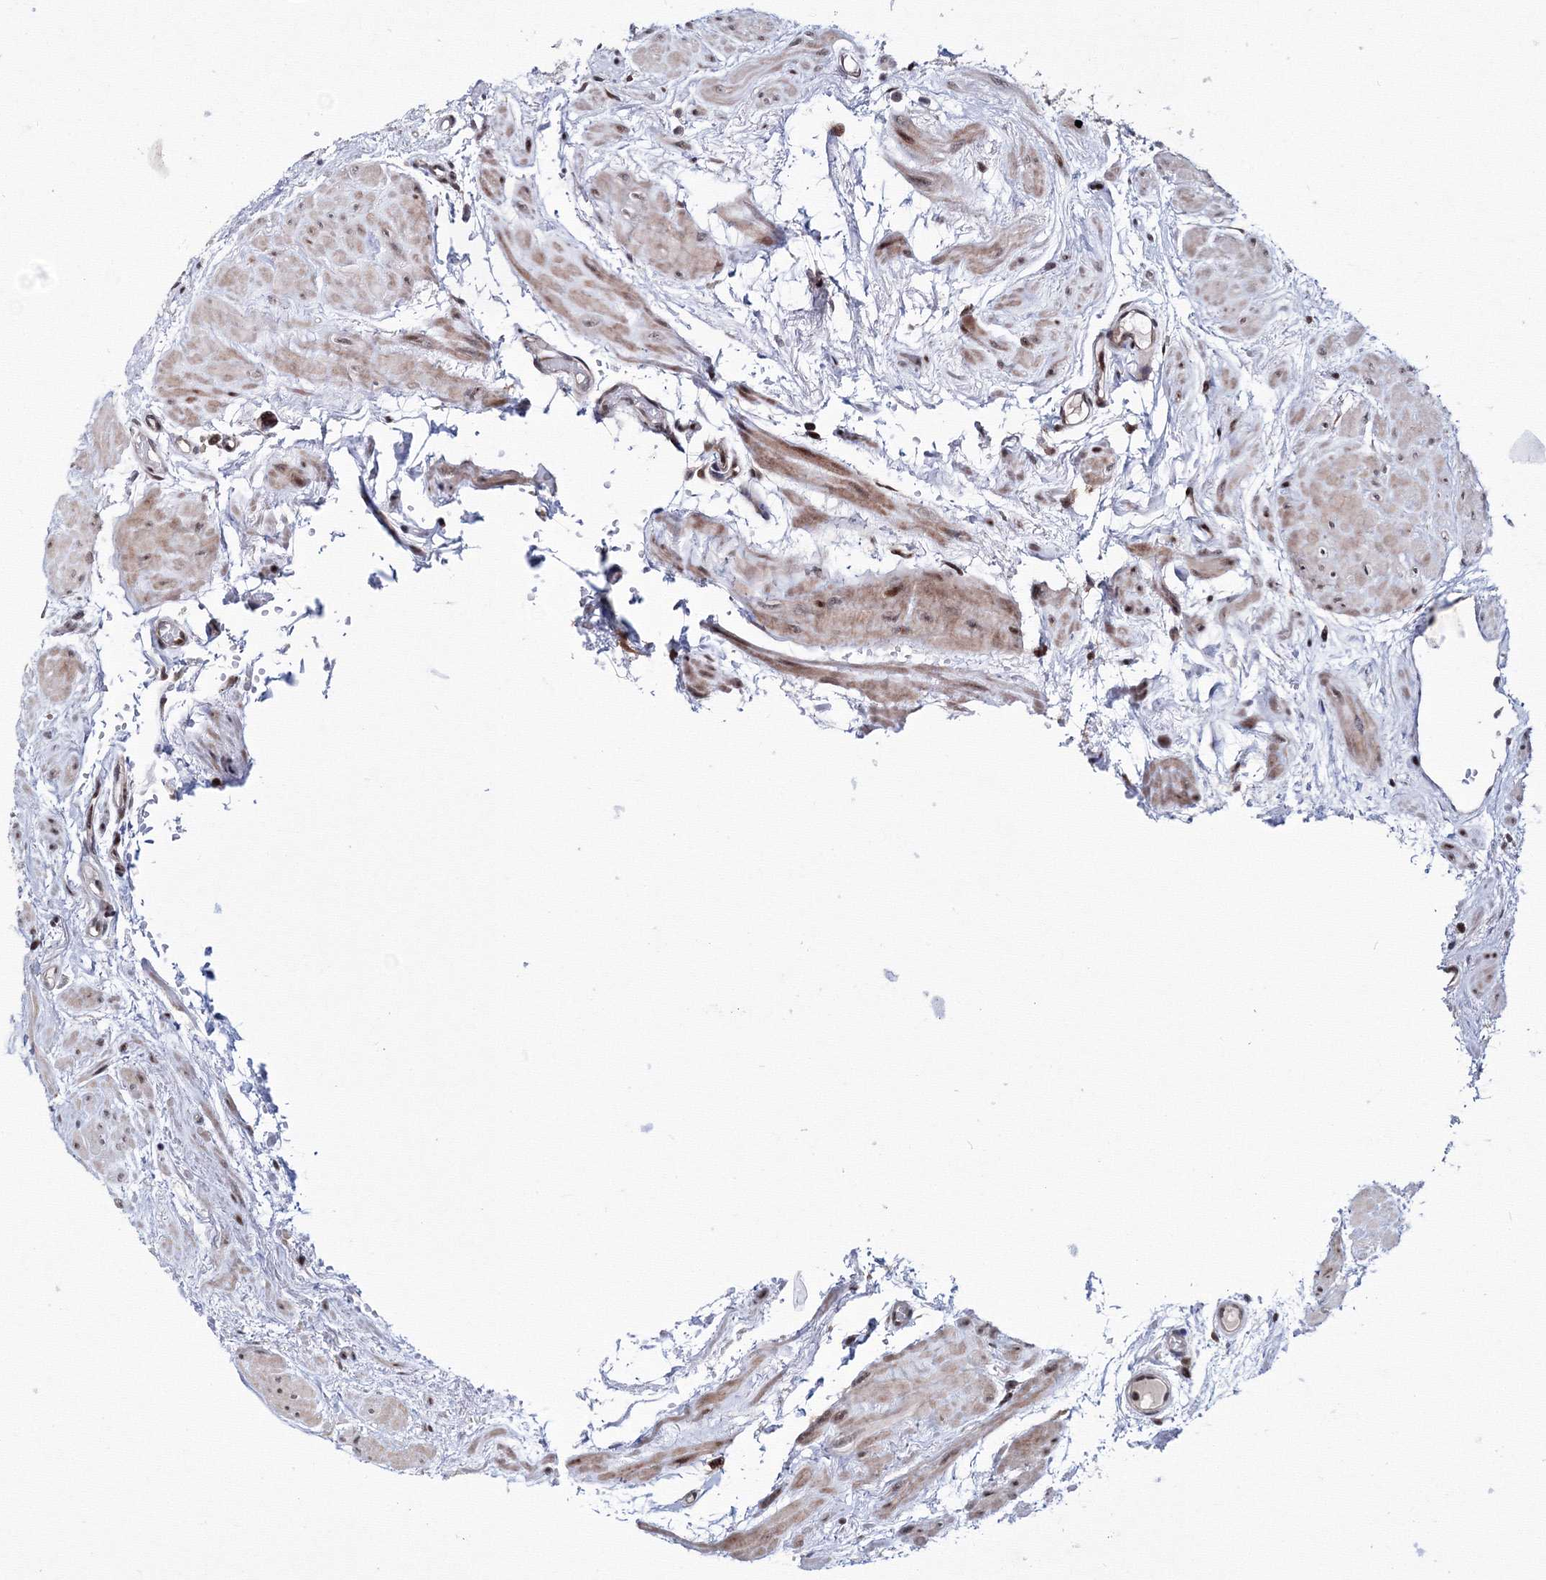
{"staining": {"intensity": "moderate", "quantity": ">75%", "location": "nuclear"}, "tissue": "epididymis", "cell_type": "Glandular cells", "image_type": "normal", "snomed": [{"axis": "morphology", "description": "Normal tissue, NOS"}, {"axis": "topography", "description": "Epididymis"}], "caption": "Normal epididymis was stained to show a protein in brown. There is medium levels of moderate nuclear positivity in about >75% of glandular cells.", "gene": "TATDN2", "patient": {"sex": "male", "age": 79}}